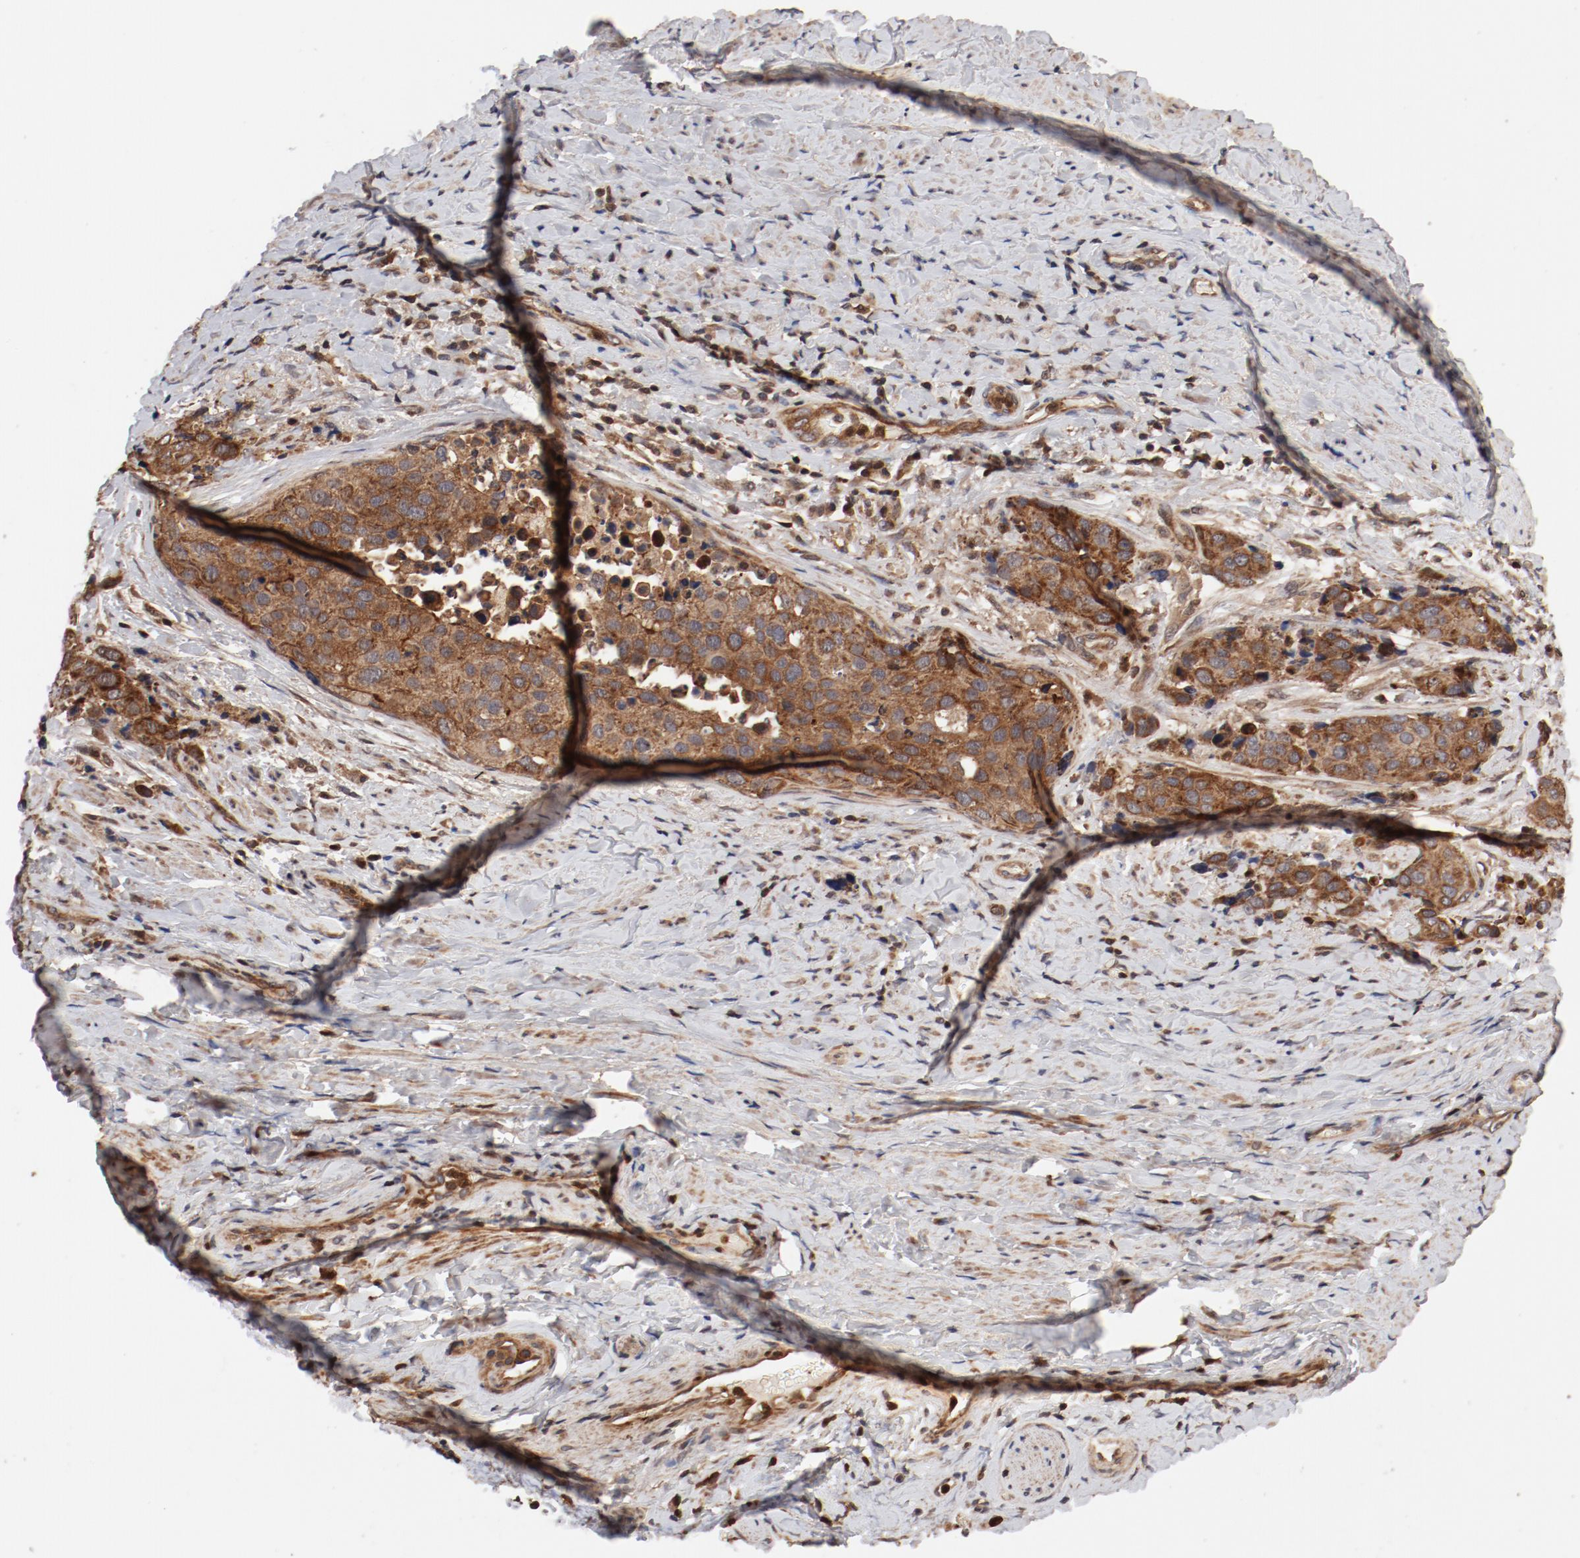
{"staining": {"intensity": "moderate", "quantity": ">75%", "location": "cytoplasmic/membranous"}, "tissue": "cervical cancer", "cell_type": "Tumor cells", "image_type": "cancer", "snomed": [{"axis": "morphology", "description": "Squamous cell carcinoma, NOS"}, {"axis": "topography", "description": "Cervix"}], "caption": "The image reveals staining of squamous cell carcinoma (cervical), revealing moderate cytoplasmic/membranous protein staining (brown color) within tumor cells. (Brightfield microscopy of DAB IHC at high magnification).", "gene": "GUF1", "patient": {"sex": "female", "age": 54}}